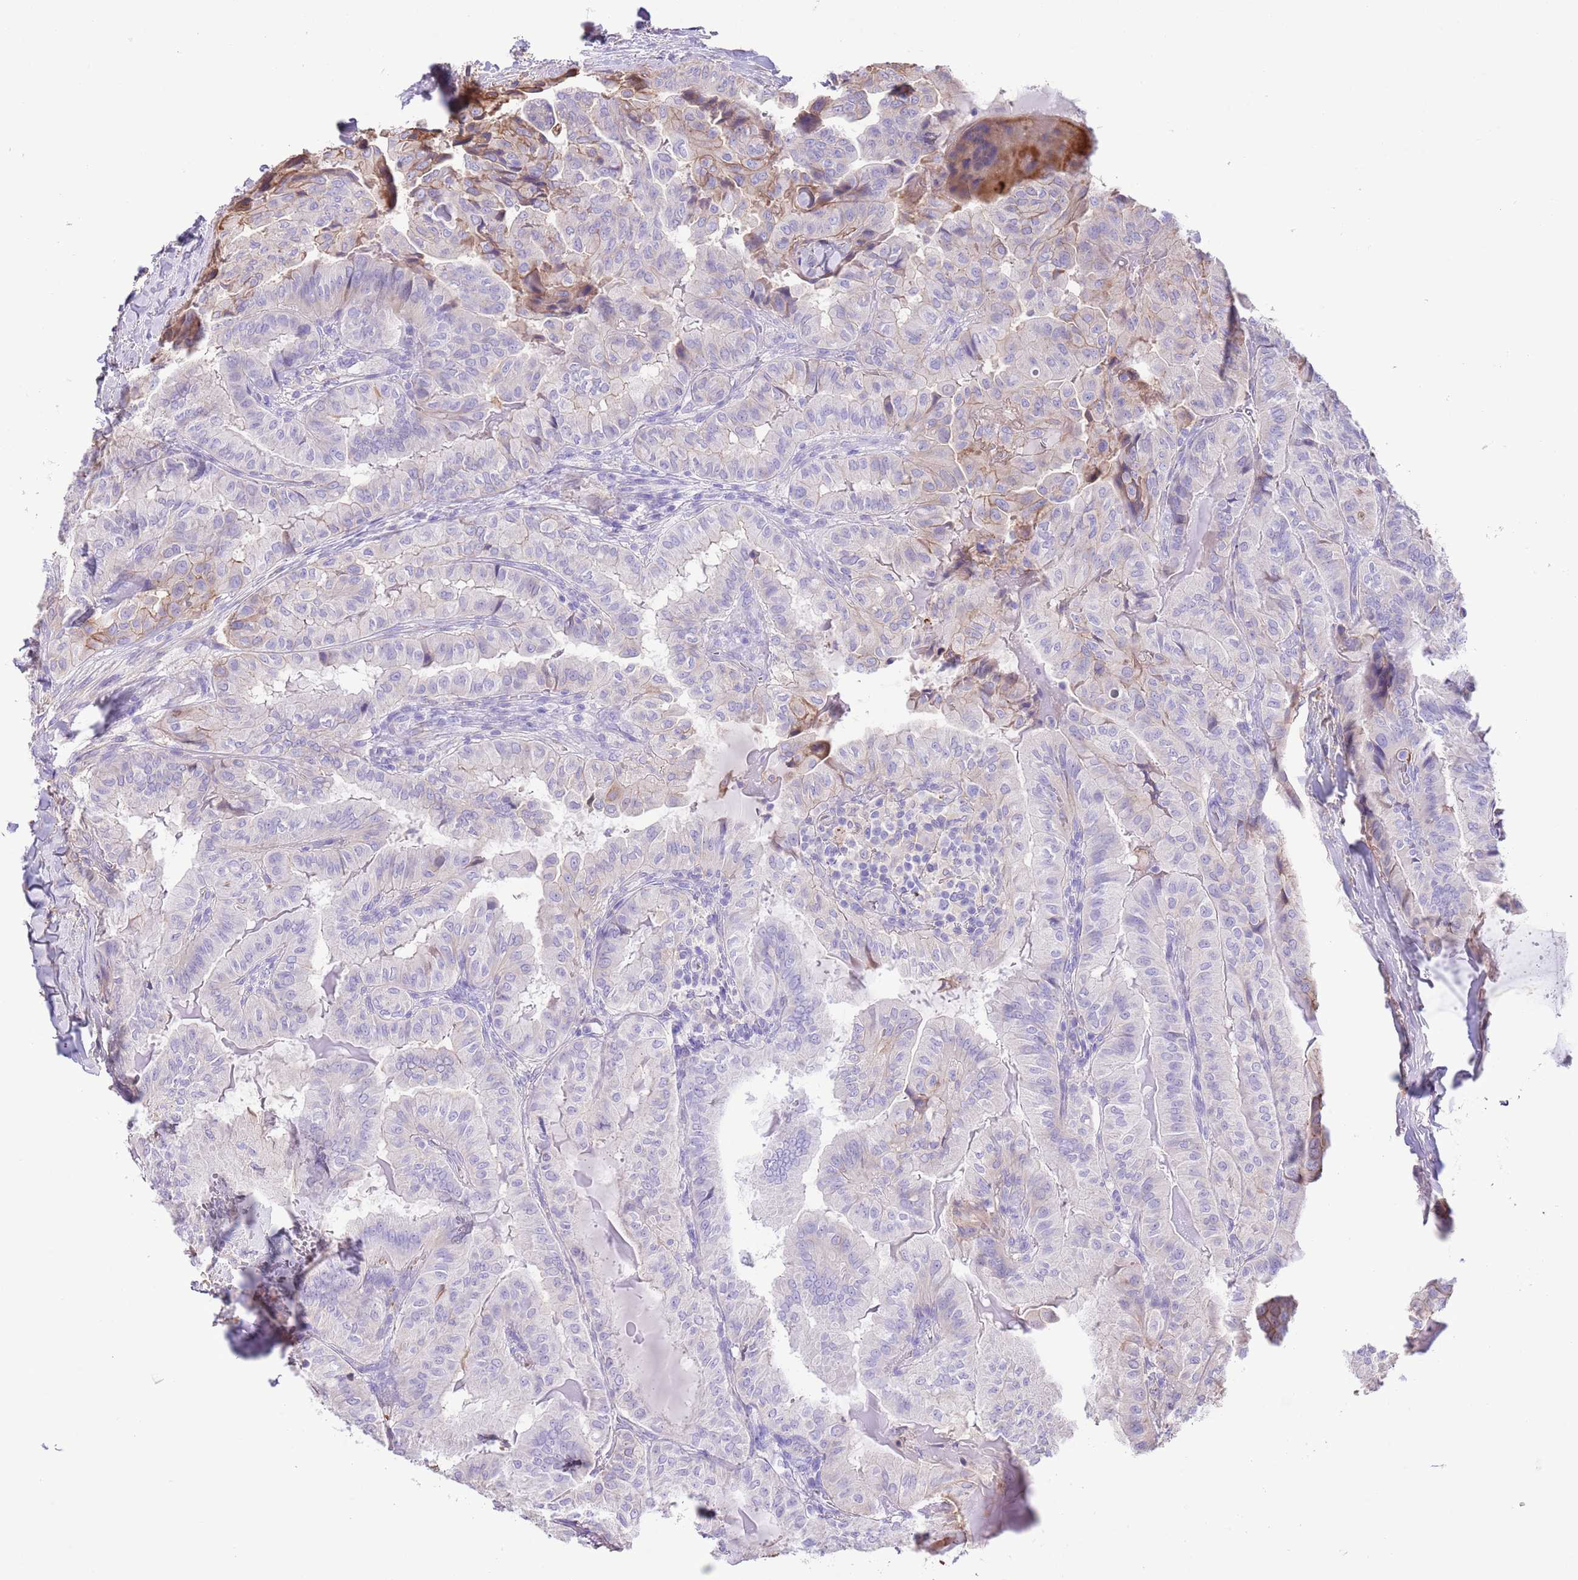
{"staining": {"intensity": "weak", "quantity": "<25%", "location": "cytoplasmic/membranous"}, "tissue": "thyroid cancer", "cell_type": "Tumor cells", "image_type": "cancer", "snomed": [{"axis": "morphology", "description": "Papillary adenocarcinoma, NOS"}, {"axis": "topography", "description": "Thyroid gland"}], "caption": "Image shows no protein staining in tumor cells of thyroid cancer tissue.", "gene": "IGF1", "patient": {"sex": "female", "age": 68}}